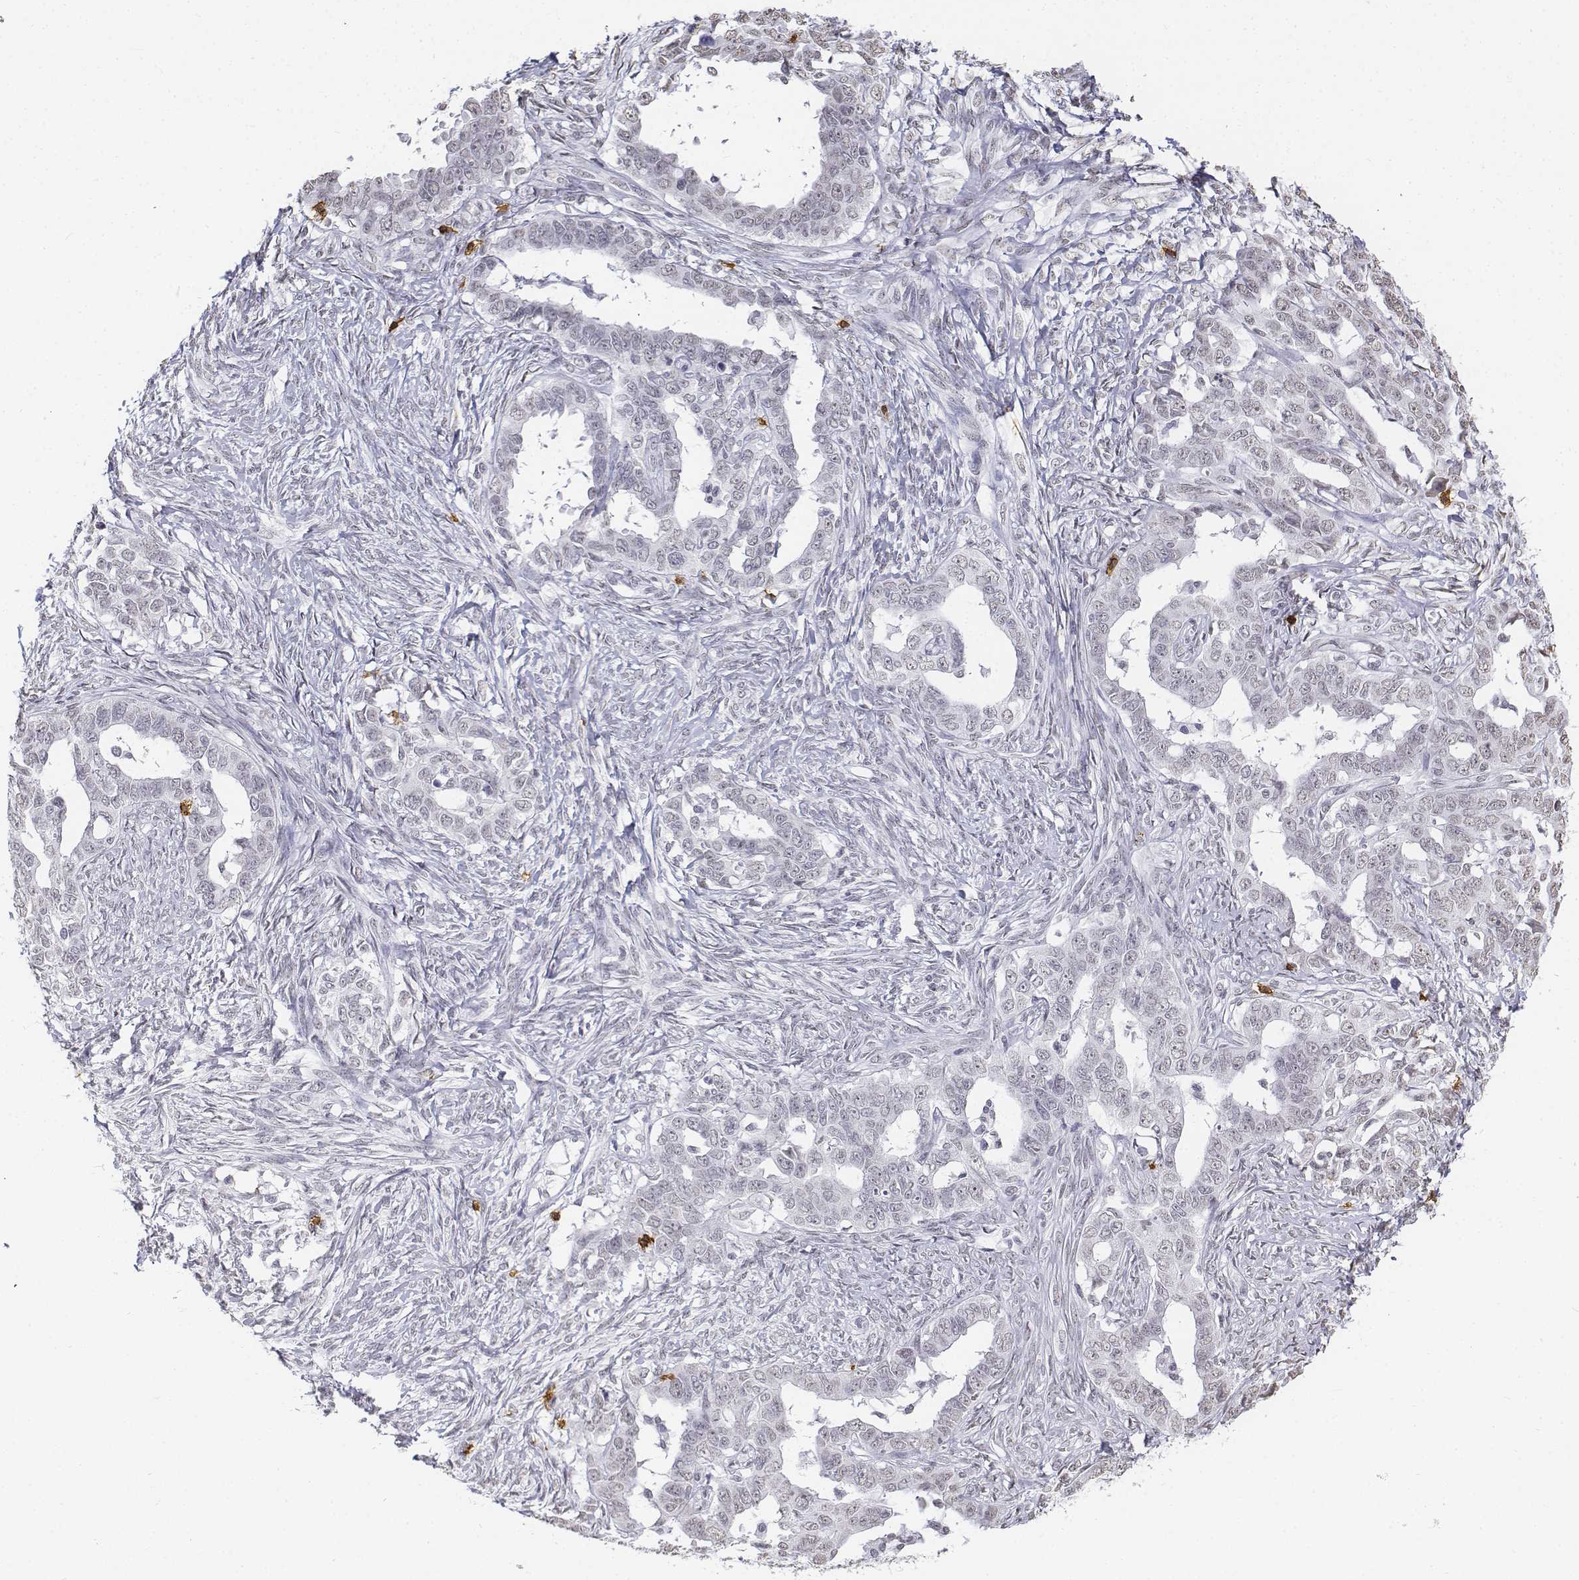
{"staining": {"intensity": "negative", "quantity": "none", "location": "none"}, "tissue": "ovarian cancer", "cell_type": "Tumor cells", "image_type": "cancer", "snomed": [{"axis": "morphology", "description": "Cystadenocarcinoma, serous, NOS"}, {"axis": "topography", "description": "Ovary"}], "caption": "Immunohistochemistry (IHC) of human serous cystadenocarcinoma (ovarian) exhibits no staining in tumor cells.", "gene": "CD3E", "patient": {"sex": "female", "age": 69}}